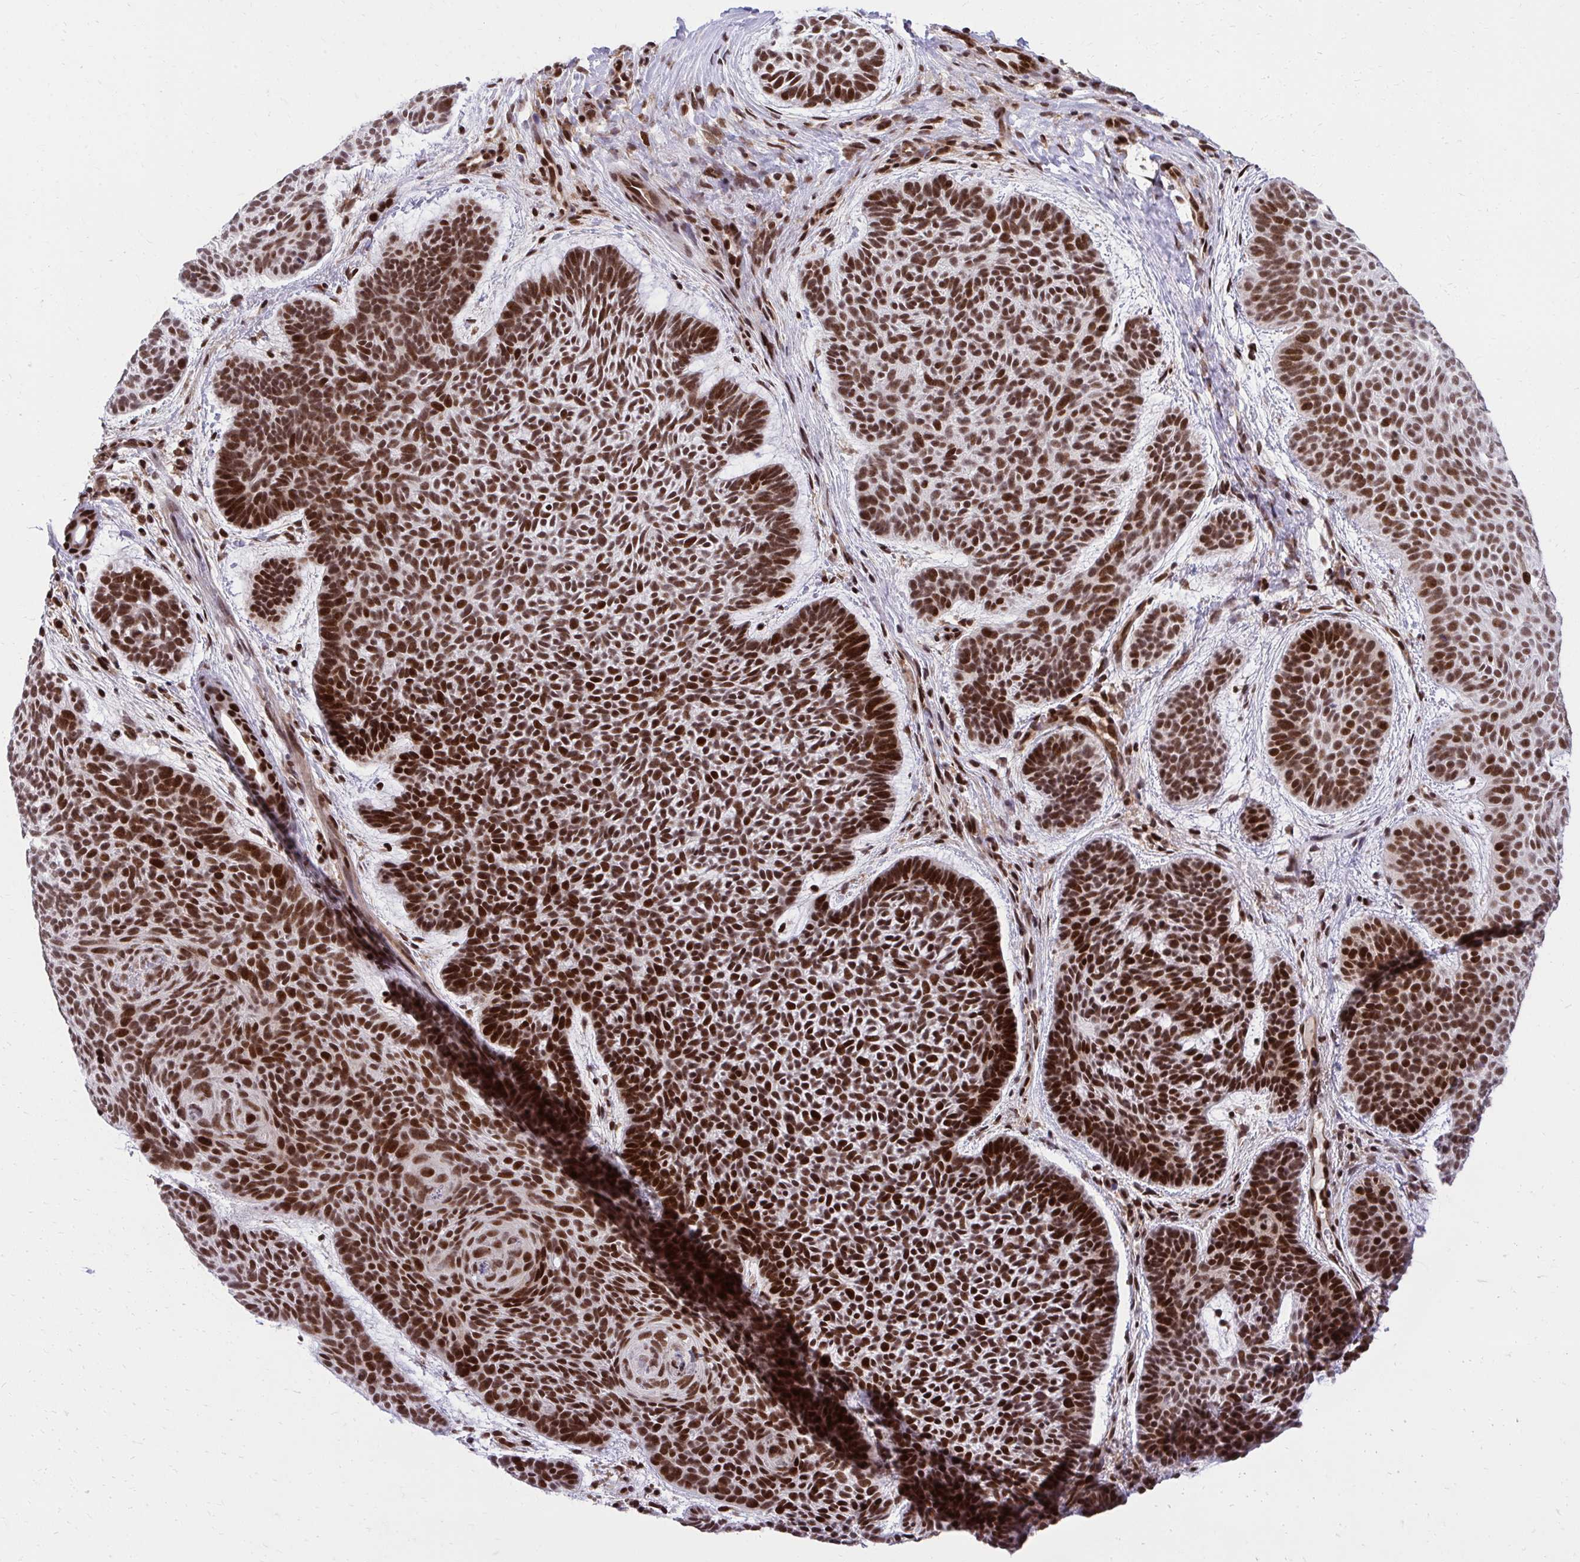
{"staining": {"intensity": "strong", "quantity": ">75%", "location": "nuclear"}, "tissue": "skin cancer", "cell_type": "Tumor cells", "image_type": "cancer", "snomed": [{"axis": "morphology", "description": "Basal cell carcinoma"}, {"axis": "topography", "description": "Skin"}, {"axis": "topography", "description": "Skin of face"}], "caption": "This is an image of immunohistochemistry staining of skin cancer (basal cell carcinoma), which shows strong staining in the nuclear of tumor cells.", "gene": "HOXA4", "patient": {"sex": "male", "age": 73}}